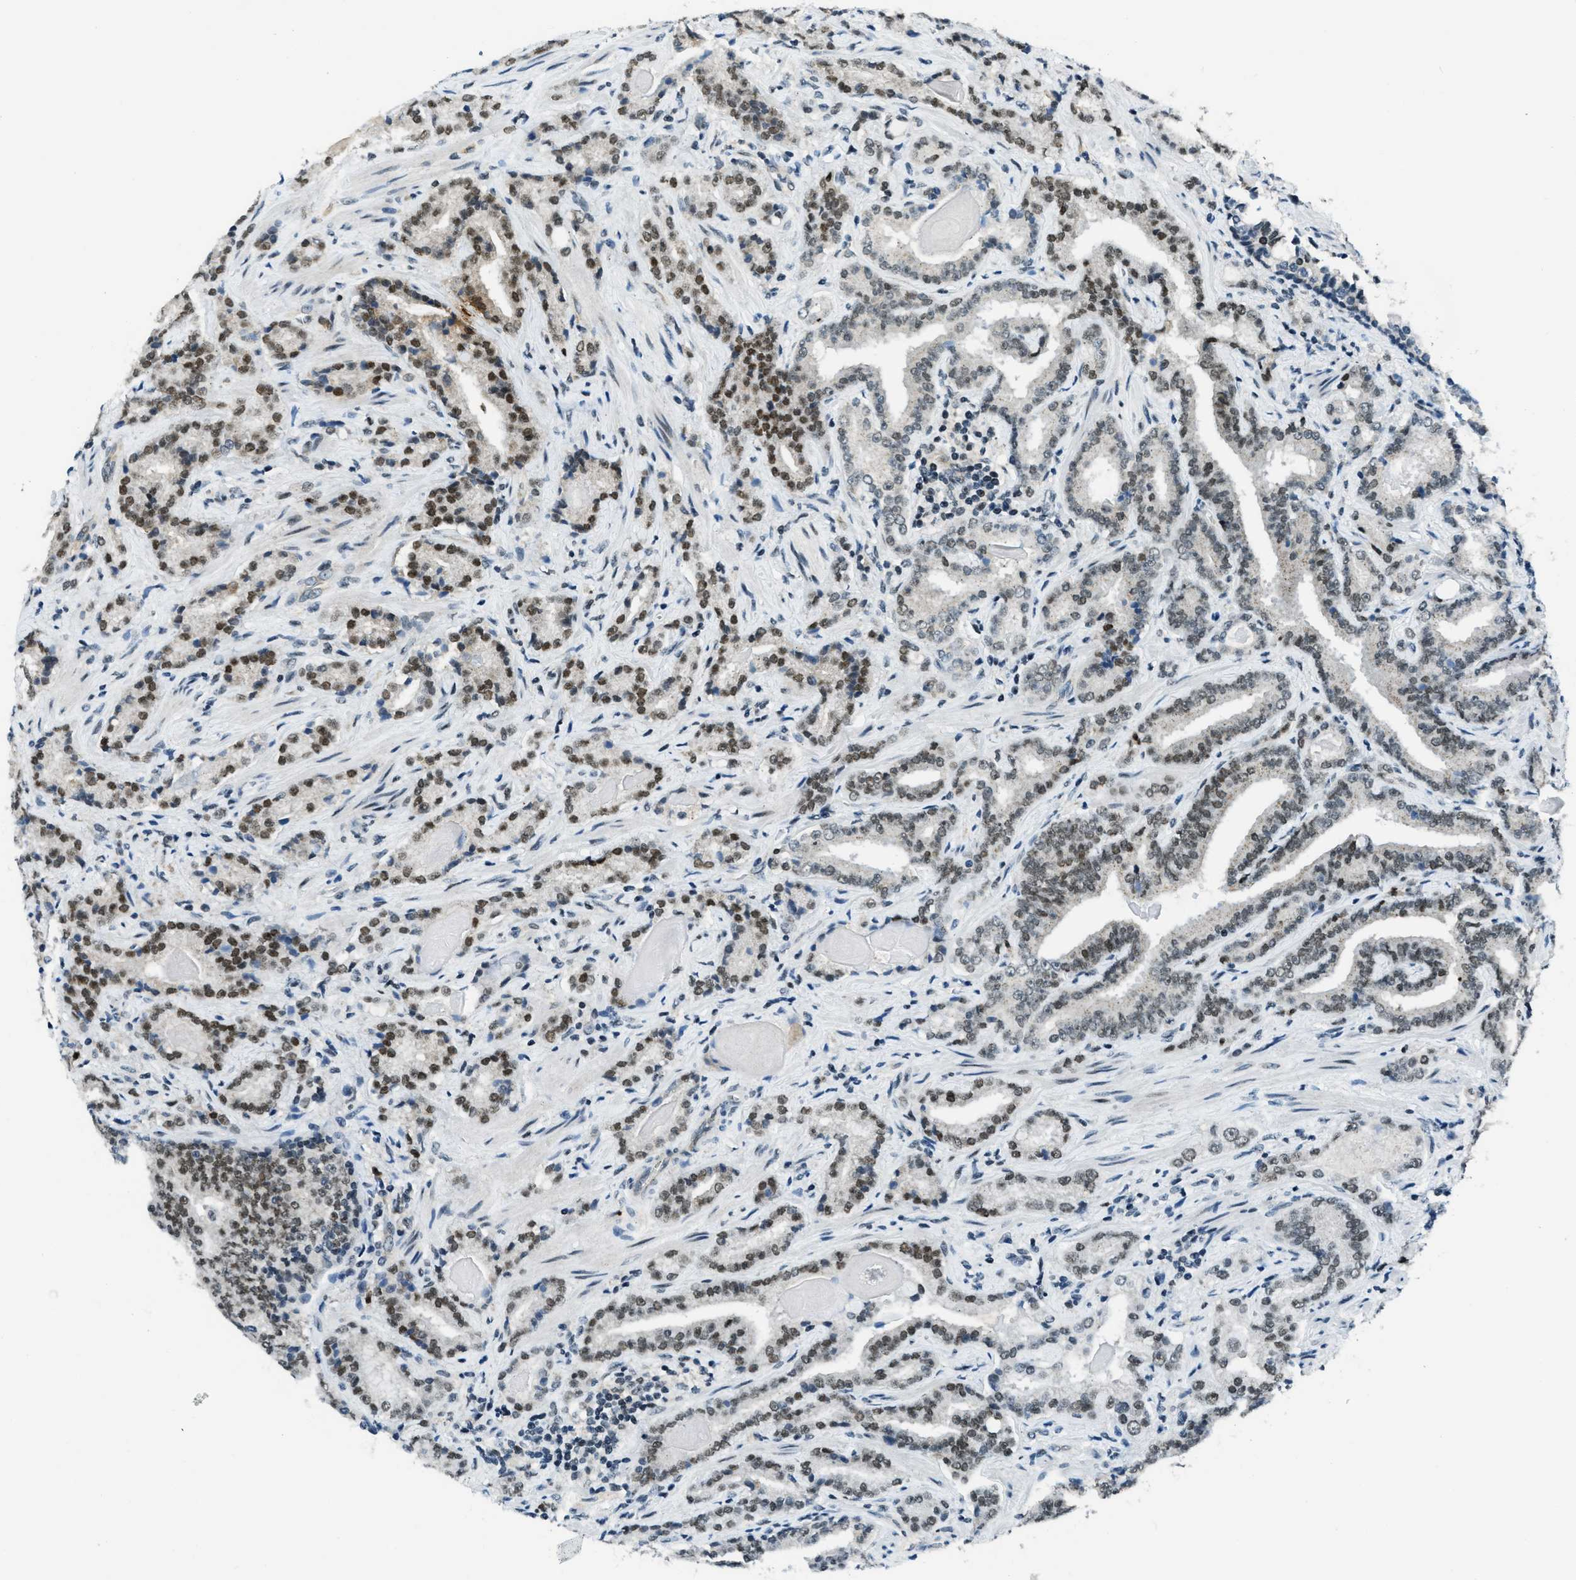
{"staining": {"intensity": "moderate", "quantity": "25%-75%", "location": "nuclear"}, "tissue": "prostate cancer", "cell_type": "Tumor cells", "image_type": "cancer", "snomed": [{"axis": "morphology", "description": "Adenocarcinoma, Low grade"}, {"axis": "topography", "description": "Prostate"}], "caption": "Tumor cells demonstrate medium levels of moderate nuclear staining in approximately 25%-75% of cells in prostate cancer.", "gene": "KLF6", "patient": {"sex": "male", "age": 60}}